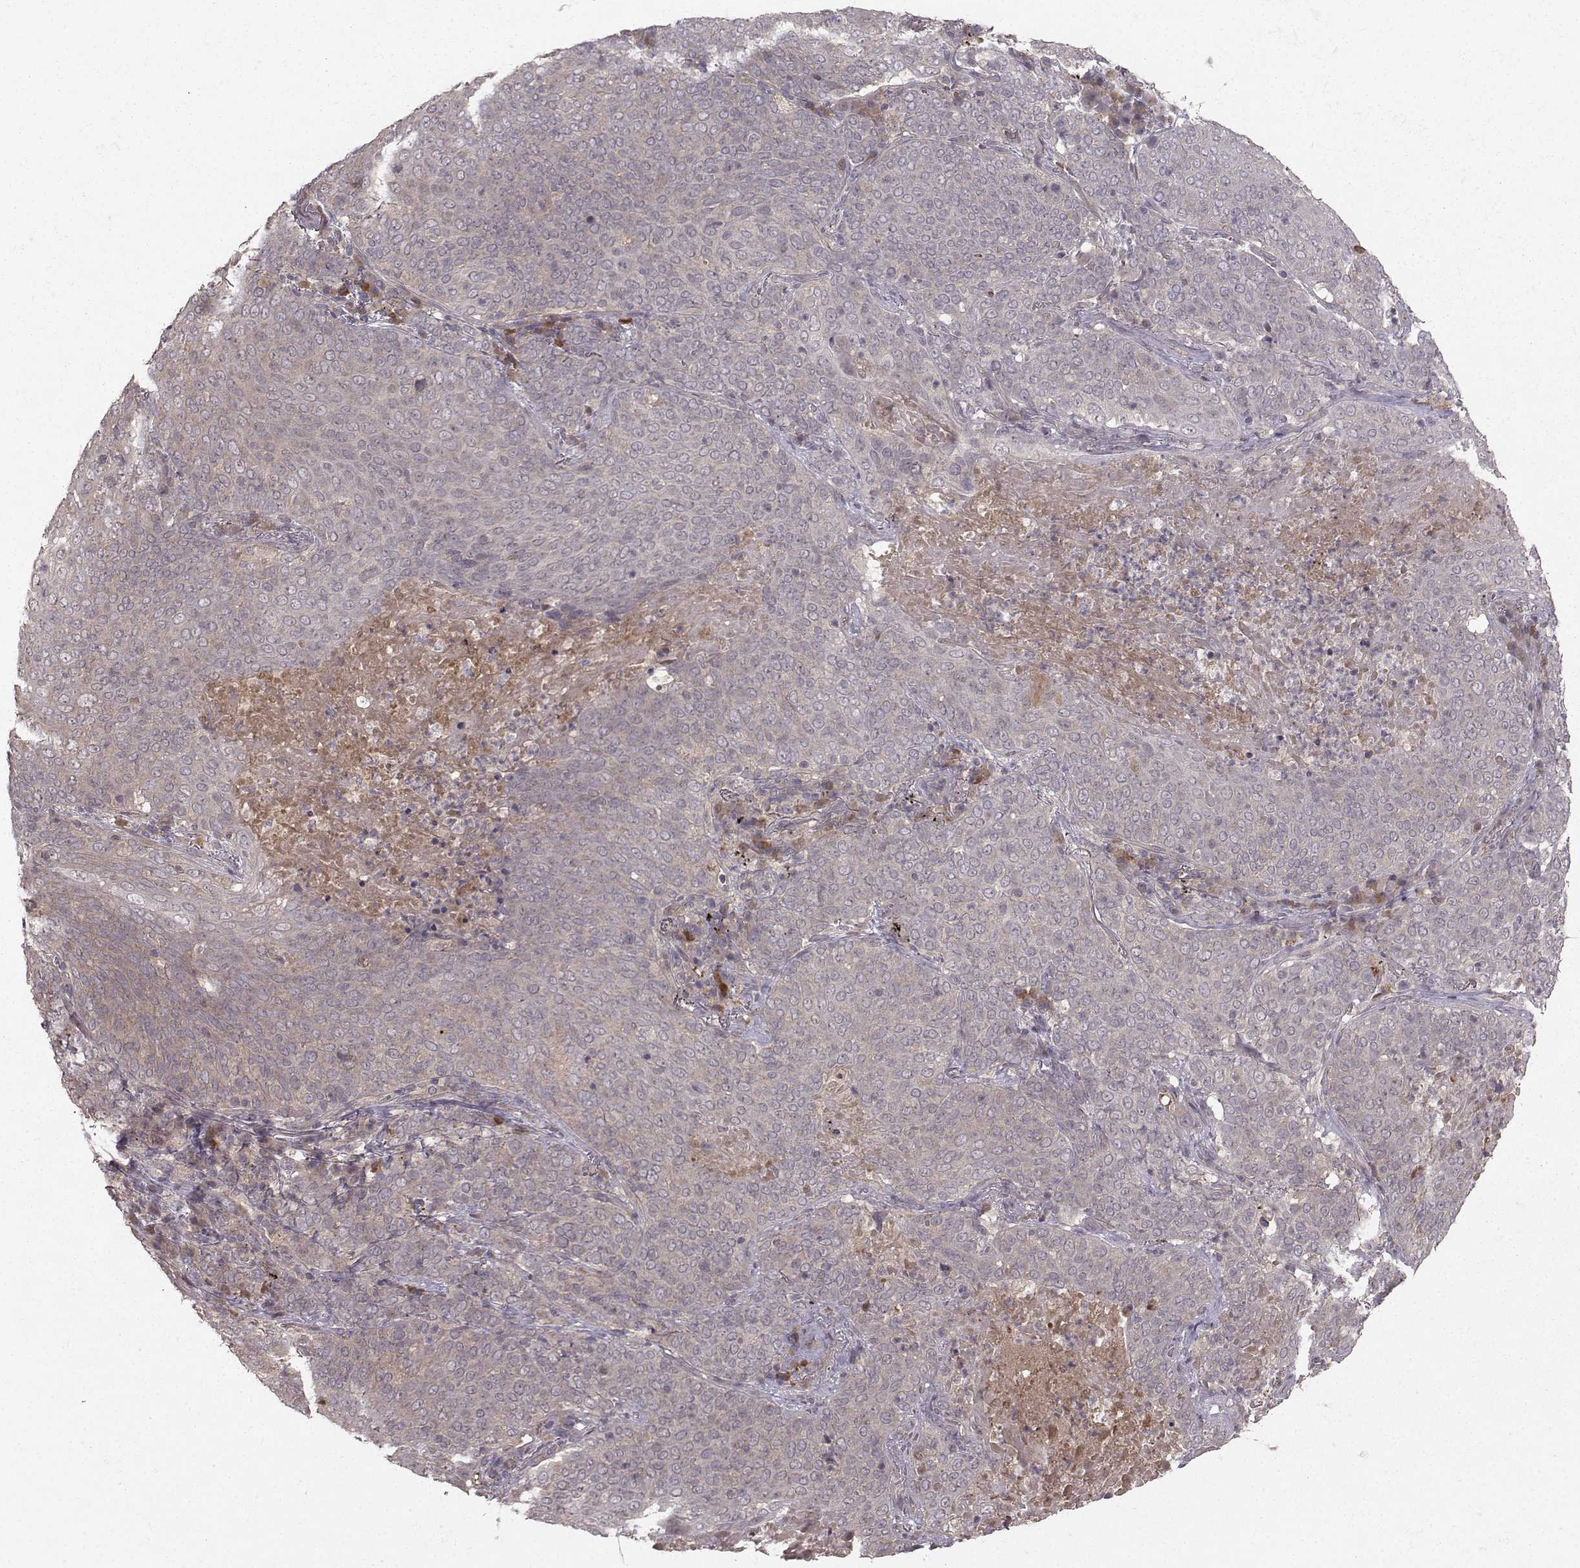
{"staining": {"intensity": "negative", "quantity": "none", "location": "none"}, "tissue": "lung cancer", "cell_type": "Tumor cells", "image_type": "cancer", "snomed": [{"axis": "morphology", "description": "Squamous cell carcinoma, NOS"}, {"axis": "topography", "description": "Lung"}], "caption": "Squamous cell carcinoma (lung) stained for a protein using immunohistochemistry (IHC) displays no staining tumor cells.", "gene": "WNT6", "patient": {"sex": "male", "age": 82}}